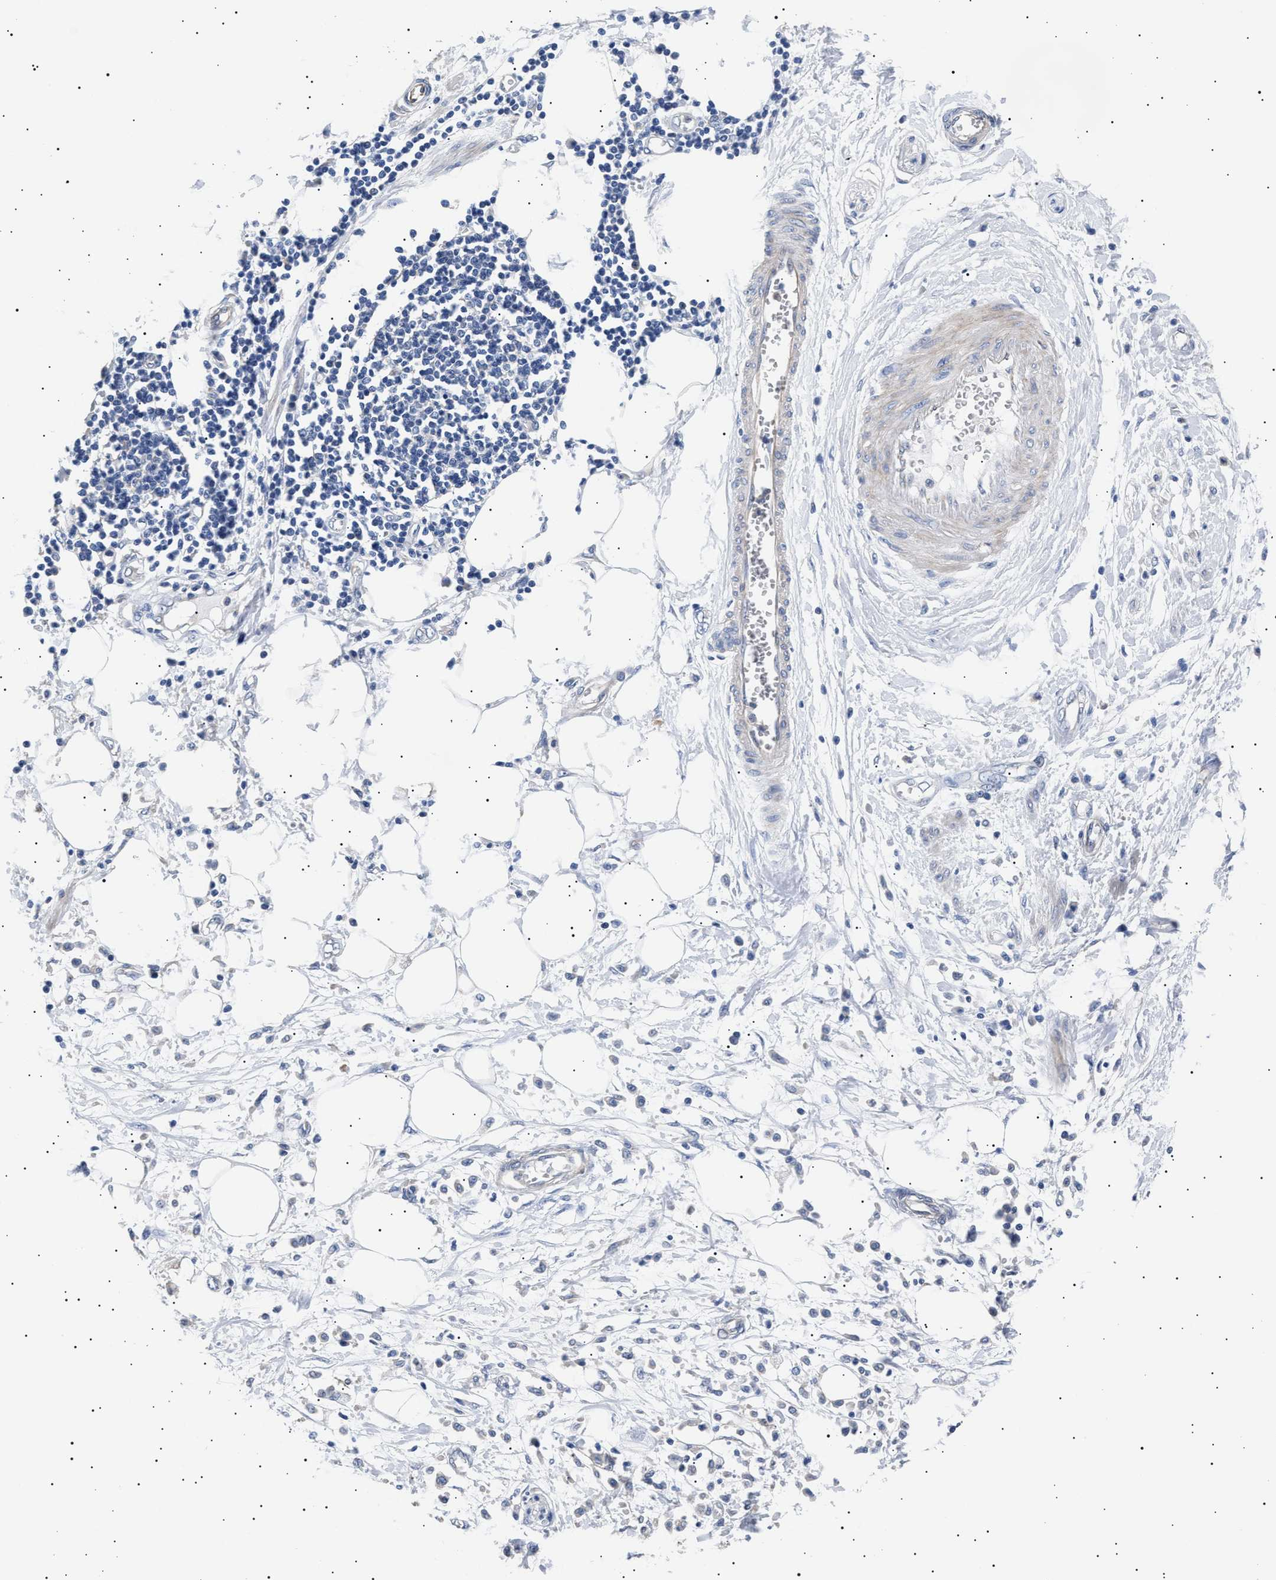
{"staining": {"intensity": "negative", "quantity": "none", "location": "none"}, "tissue": "pancreatic cancer", "cell_type": "Tumor cells", "image_type": "cancer", "snomed": [{"axis": "morphology", "description": "Adenocarcinoma, NOS"}, {"axis": "topography", "description": "Pancreas"}], "caption": "IHC photomicrograph of neoplastic tissue: pancreatic cancer stained with DAB (3,3'-diaminobenzidine) reveals no significant protein staining in tumor cells.", "gene": "HEMGN", "patient": {"sex": "male", "age": 56}}